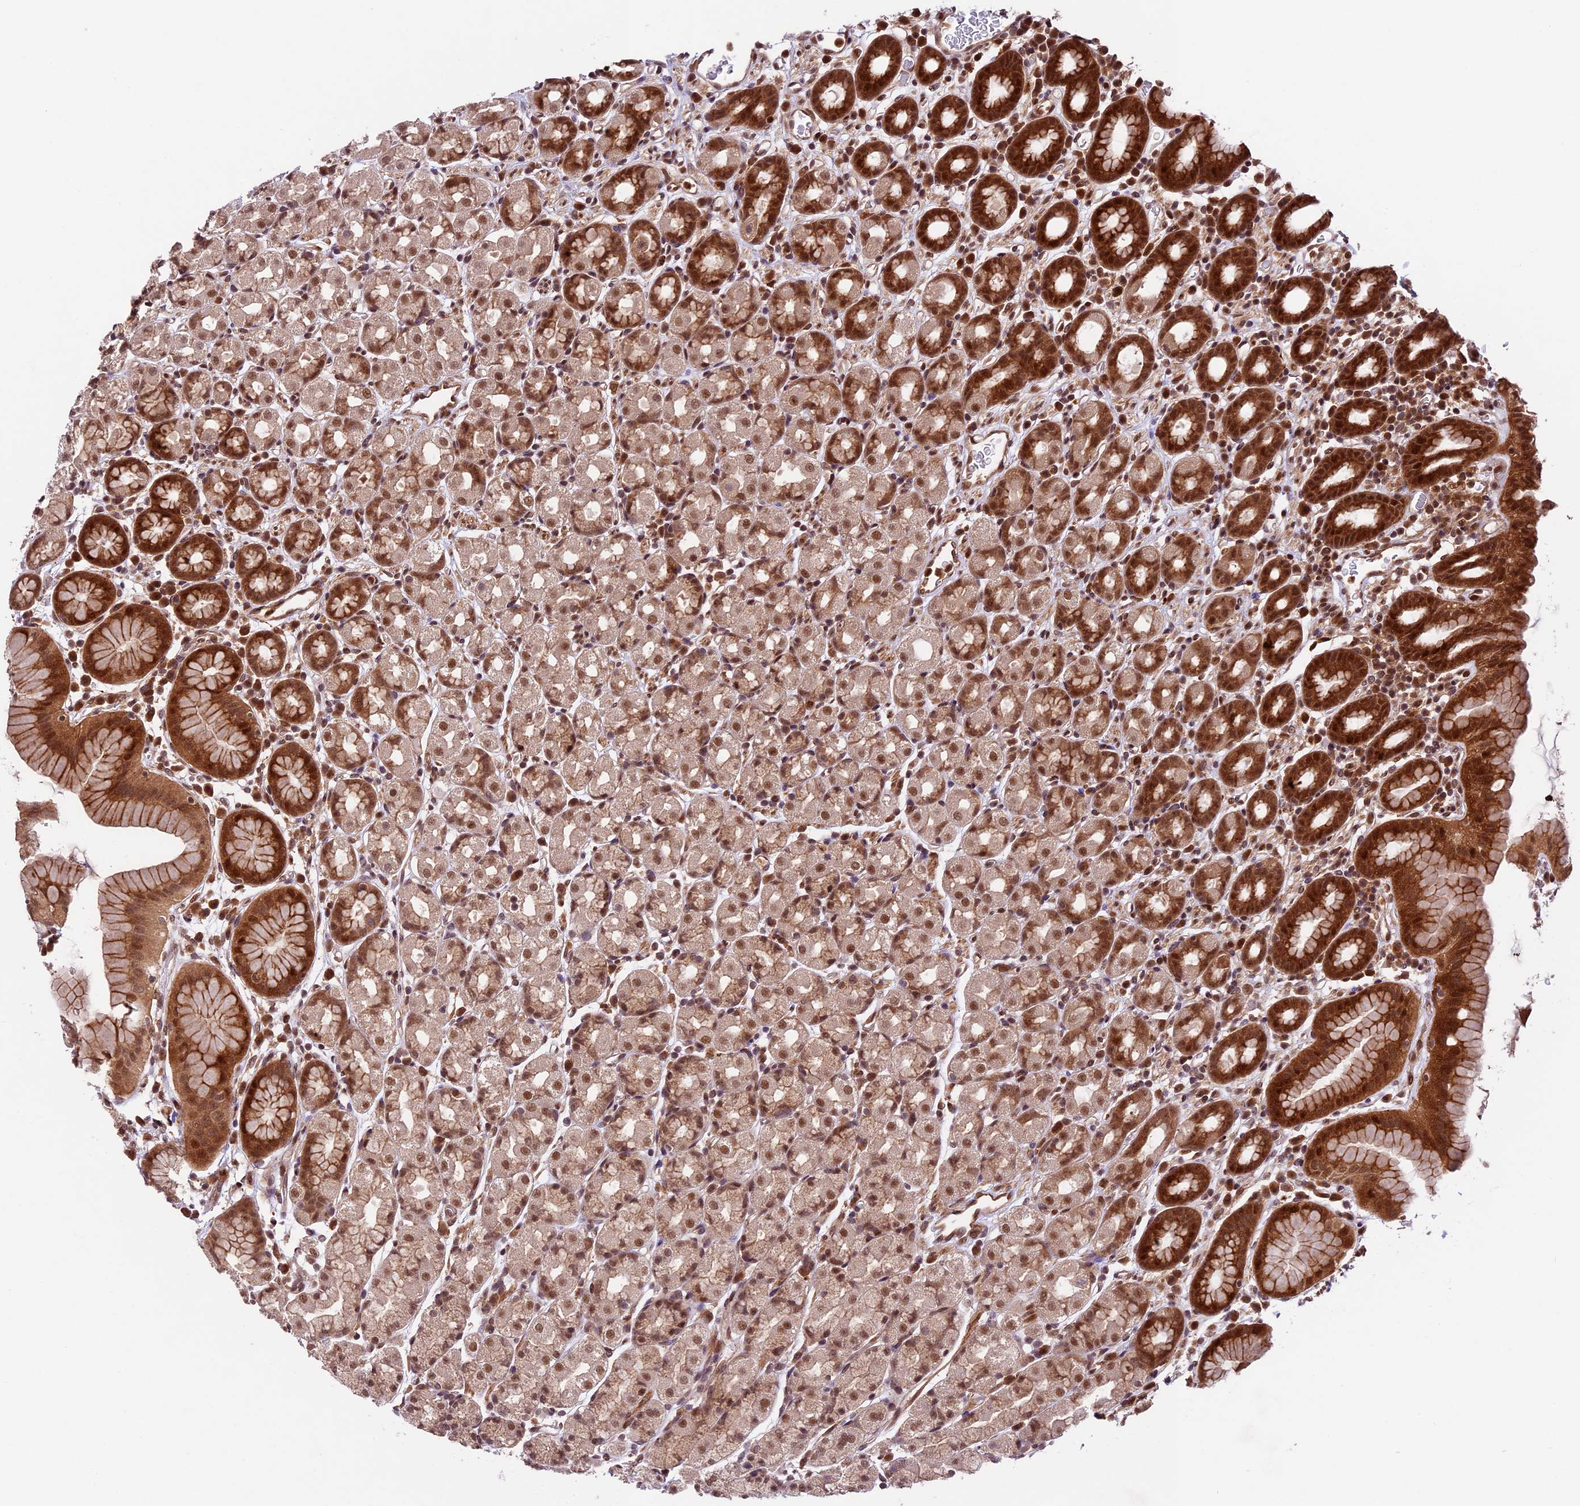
{"staining": {"intensity": "strong", "quantity": ">75%", "location": "cytoplasmic/membranous,nuclear"}, "tissue": "stomach", "cell_type": "Glandular cells", "image_type": "normal", "snomed": [{"axis": "morphology", "description": "Normal tissue, NOS"}, {"axis": "topography", "description": "Stomach, upper"}, {"axis": "topography", "description": "Stomach, lower"}, {"axis": "topography", "description": "Small intestine"}], "caption": "Immunohistochemical staining of benign human stomach reveals >75% levels of strong cytoplasmic/membranous,nuclear protein positivity in about >75% of glandular cells. (Stains: DAB in brown, nuclei in blue, Microscopy: brightfield microscopy at high magnification).", "gene": "DHX38", "patient": {"sex": "male", "age": 68}}